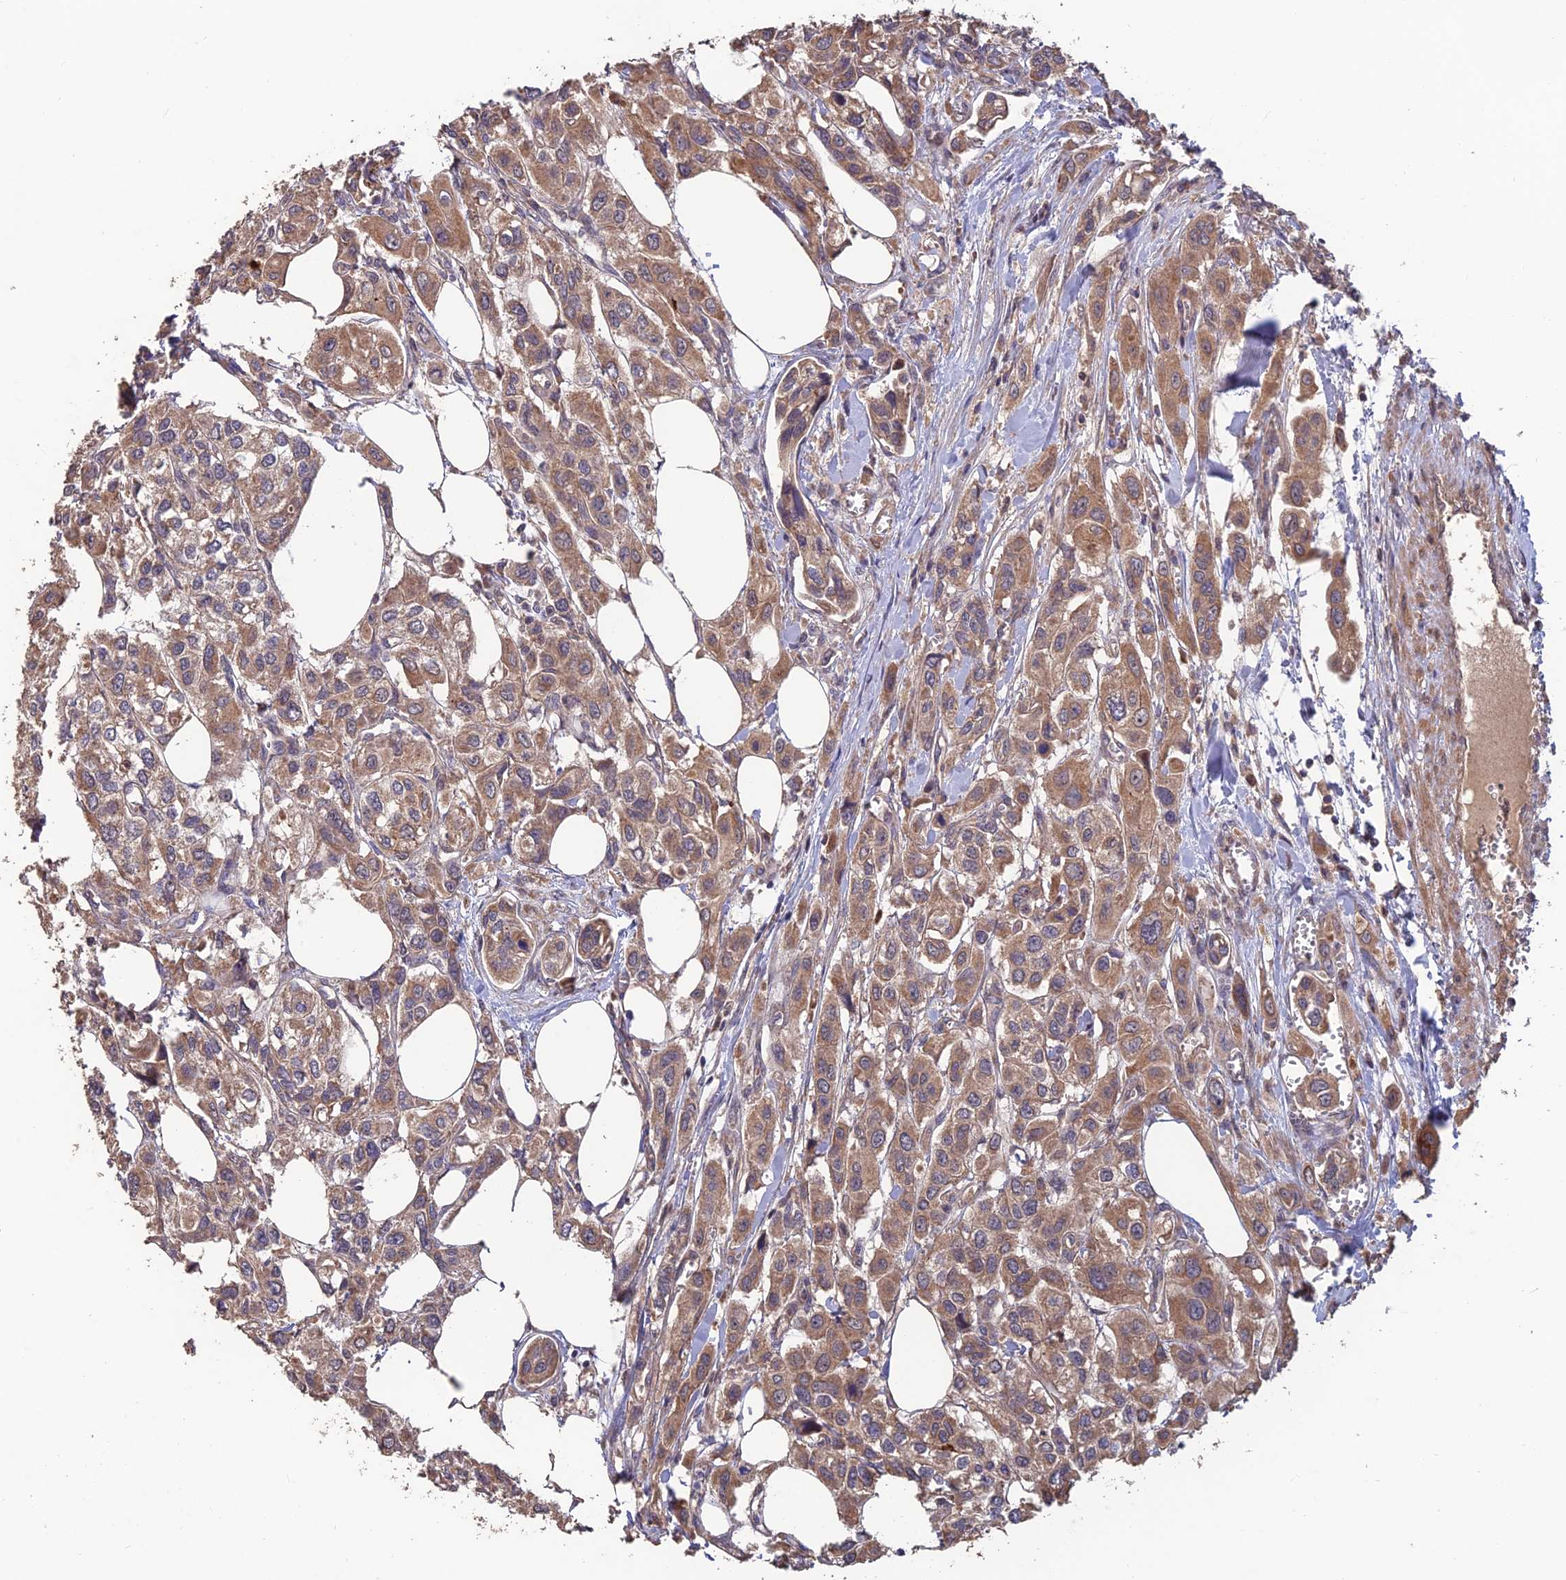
{"staining": {"intensity": "moderate", "quantity": ">75%", "location": "cytoplasmic/membranous"}, "tissue": "urothelial cancer", "cell_type": "Tumor cells", "image_type": "cancer", "snomed": [{"axis": "morphology", "description": "Urothelial carcinoma, High grade"}, {"axis": "topography", "description": "Urinary bladder"}], "caption": "Brown immunohistochemical staining in high-grade urothelial carcinoma displays moderate cytoplasmic/membranous expression in about >75% of tumor cells.", "gene": "SHISA5", "patient": {"sex": "male", "age": 67}}